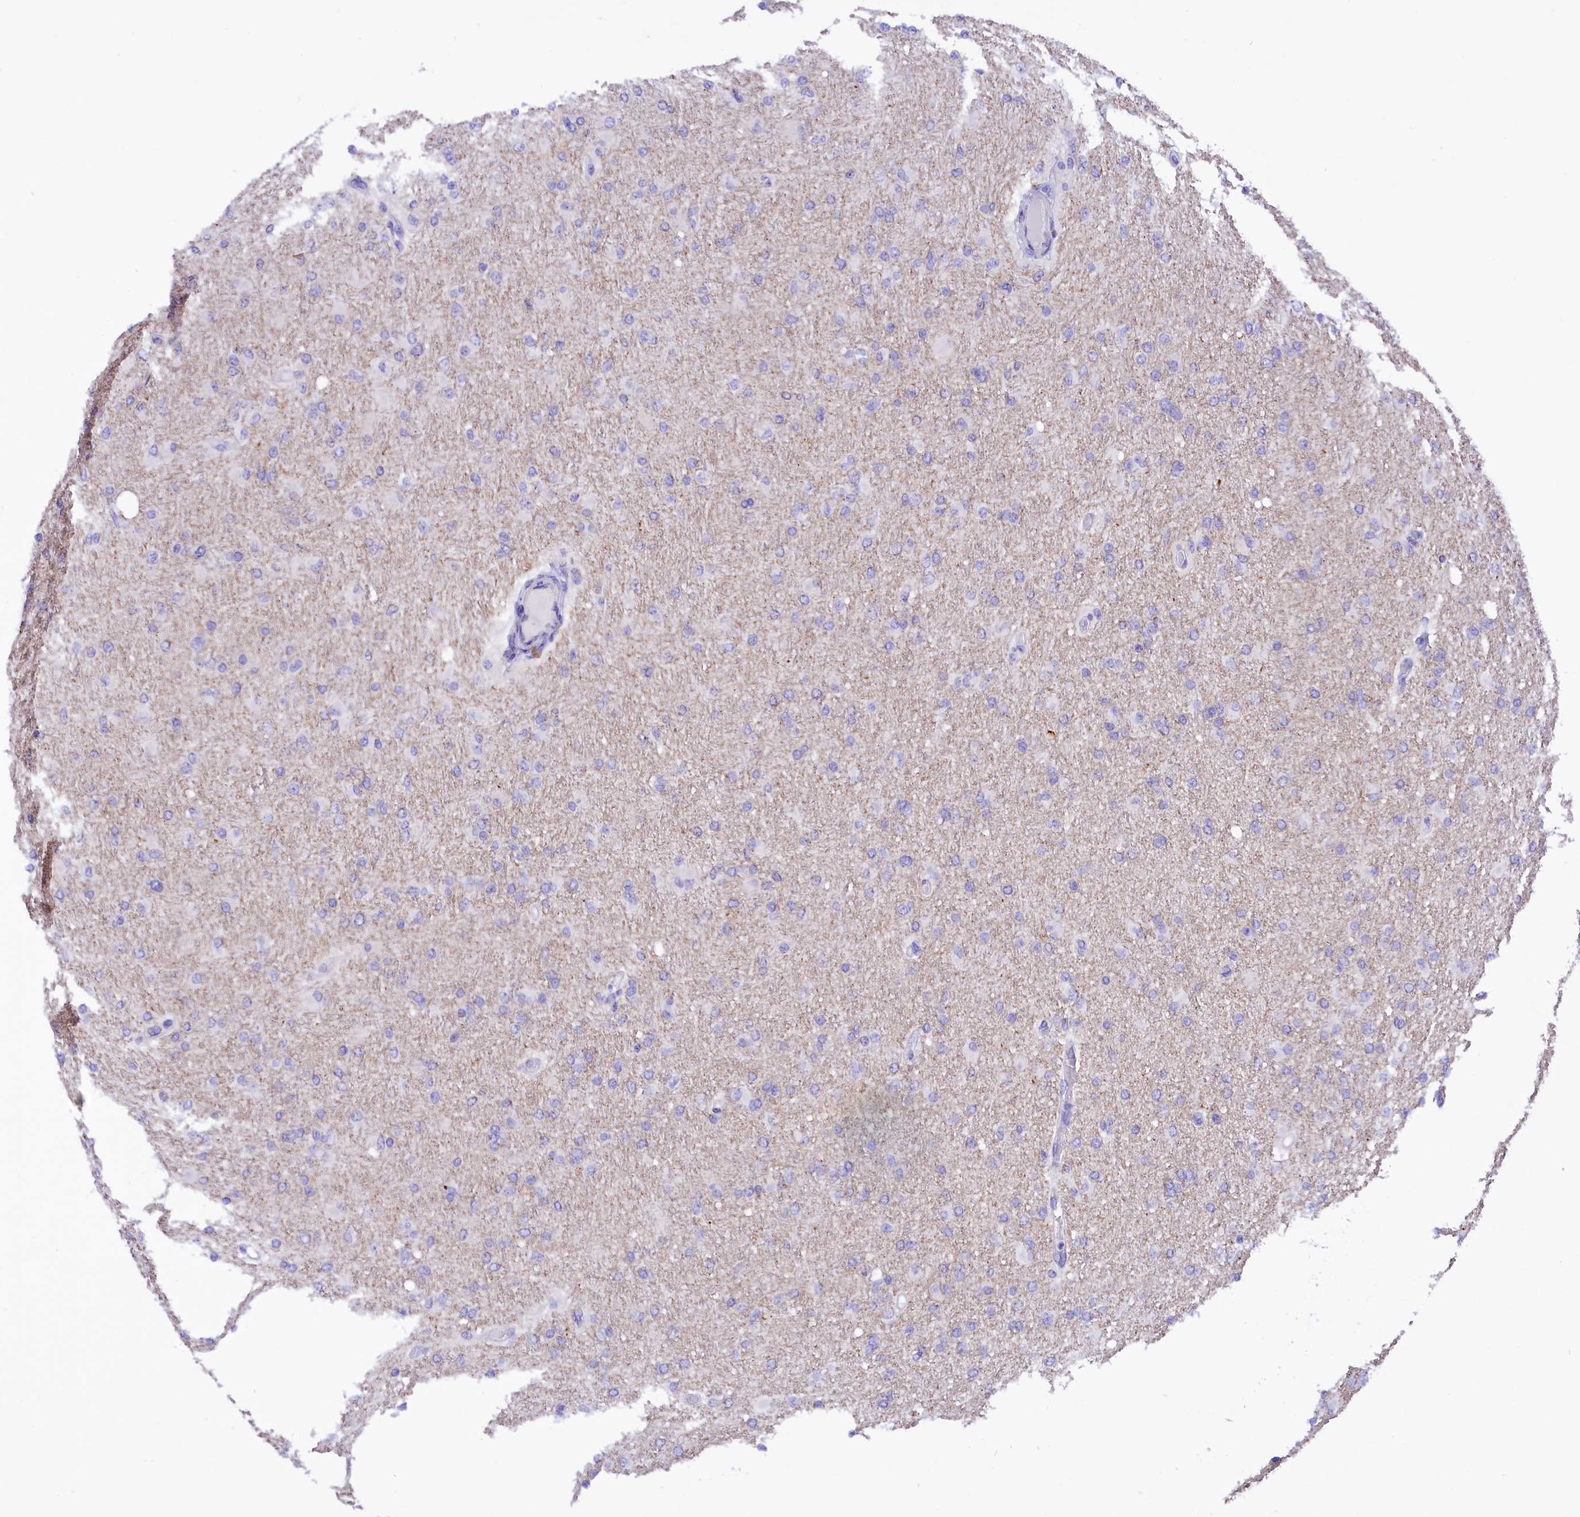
{"staining": {"intensity": "negative", "quantity": "none", "location": "none"}, "tissue": "glioma", "cell_type": "Tumor cells", "image_type": "cancer", "snomed": [{"axis": "morphology", "description": "Glioma, malignant, High grade"}, {"axis": "topography", "description": "Cerebral cortex"}], "caption": "Image shows no significant protein expression in tumor cells of glioma.", "gene": "COL6A5", "patient": {"sex": "female", "age": 36}}